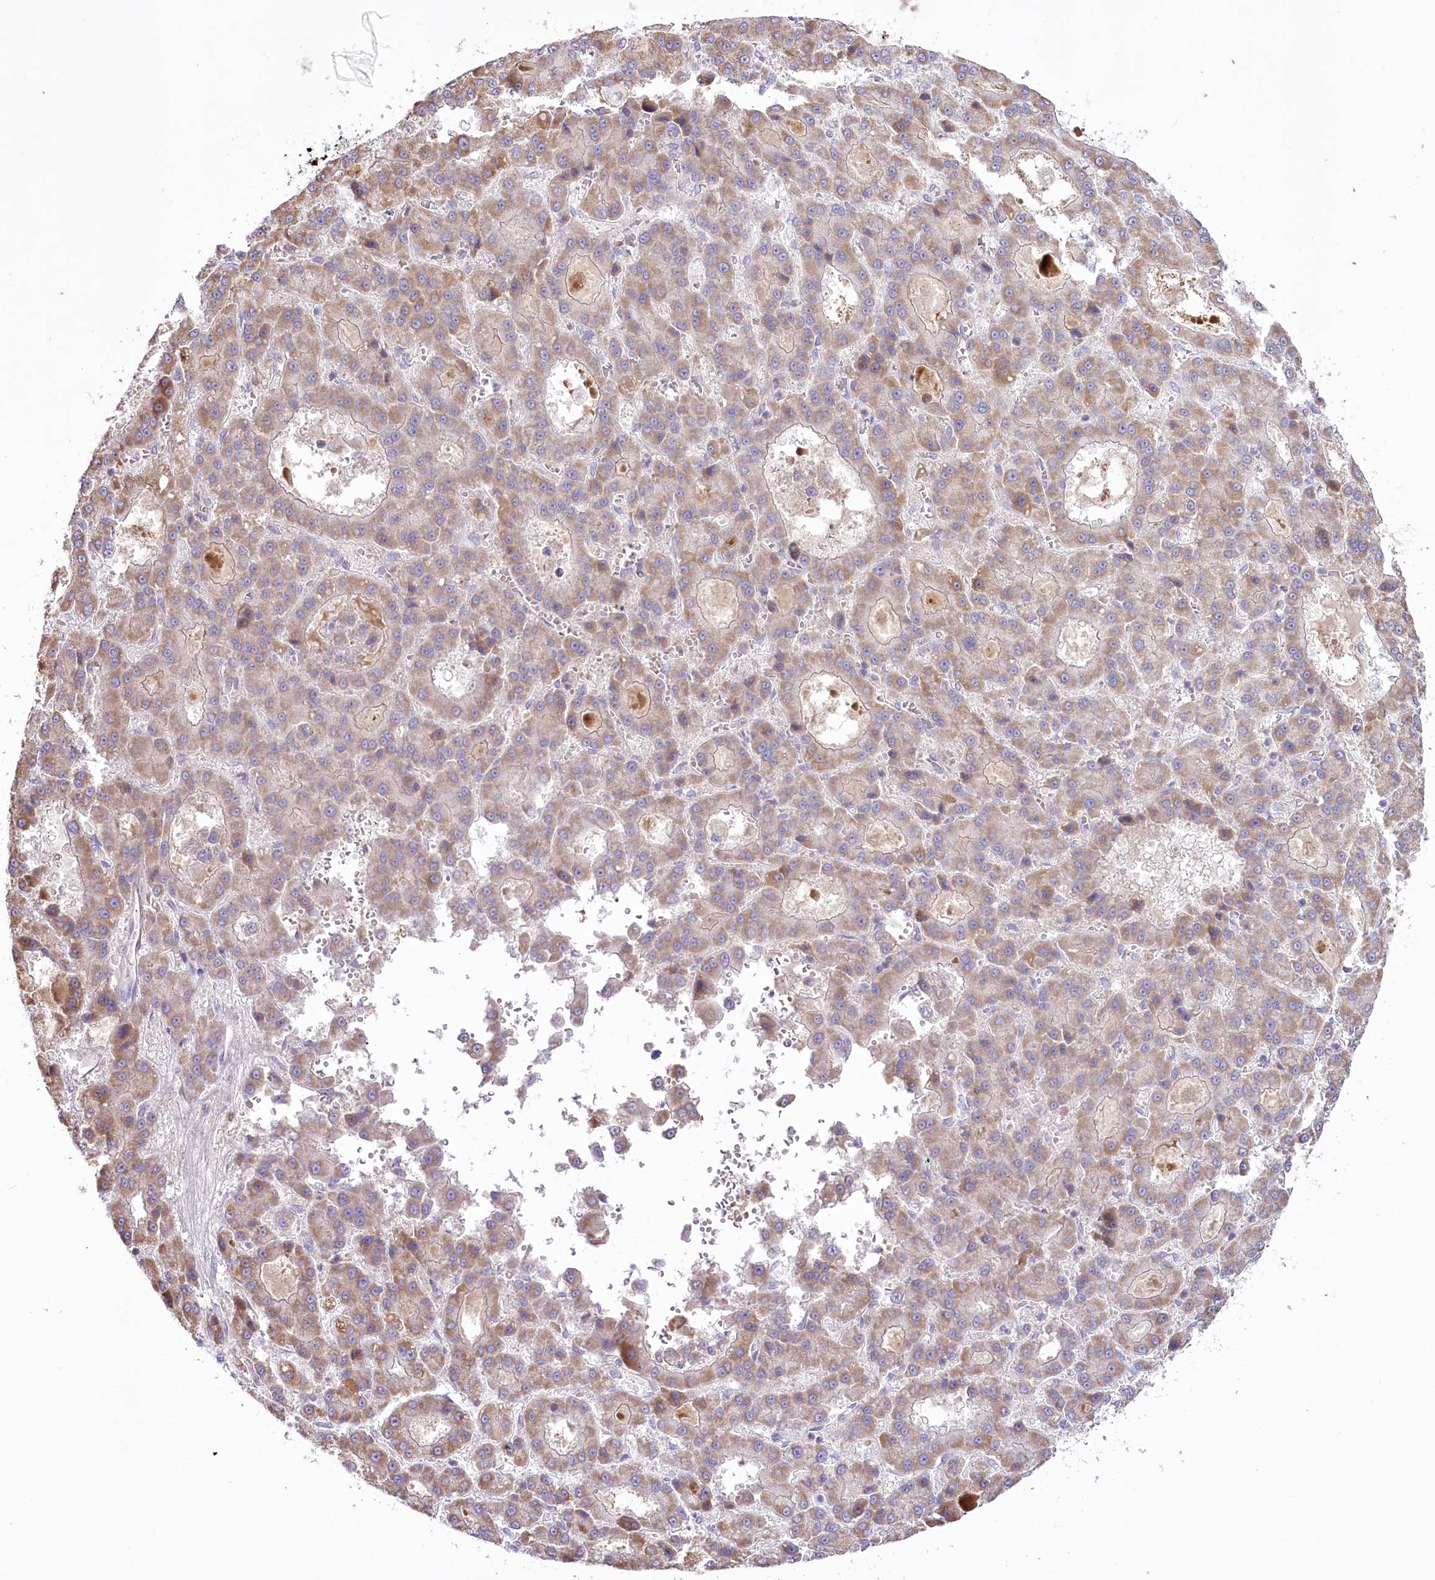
{"staining": {"intensity": "moderate", "quantity": ">75%", "location": "cytoplasmic/membranous"}, "tissue": "liver cancer", "cell_type": "Tumor cells", "image_type": "cancer", "snomed": [{"axis": "morphology", "description": "Carcinoma, Hepatocellular, NOS"}, {"axis": "topography", "description": "Liver"}], "caption": "This photomicrograph displays immunohistochemistry (IHC) staining of hepatocellular carcinoma (liver), with medium moderate cytoplasmic/membranous expression in about >75% of tumor cells.", "gene": "SLC6A11", "patient": {"sex": "male", "age": 70}}